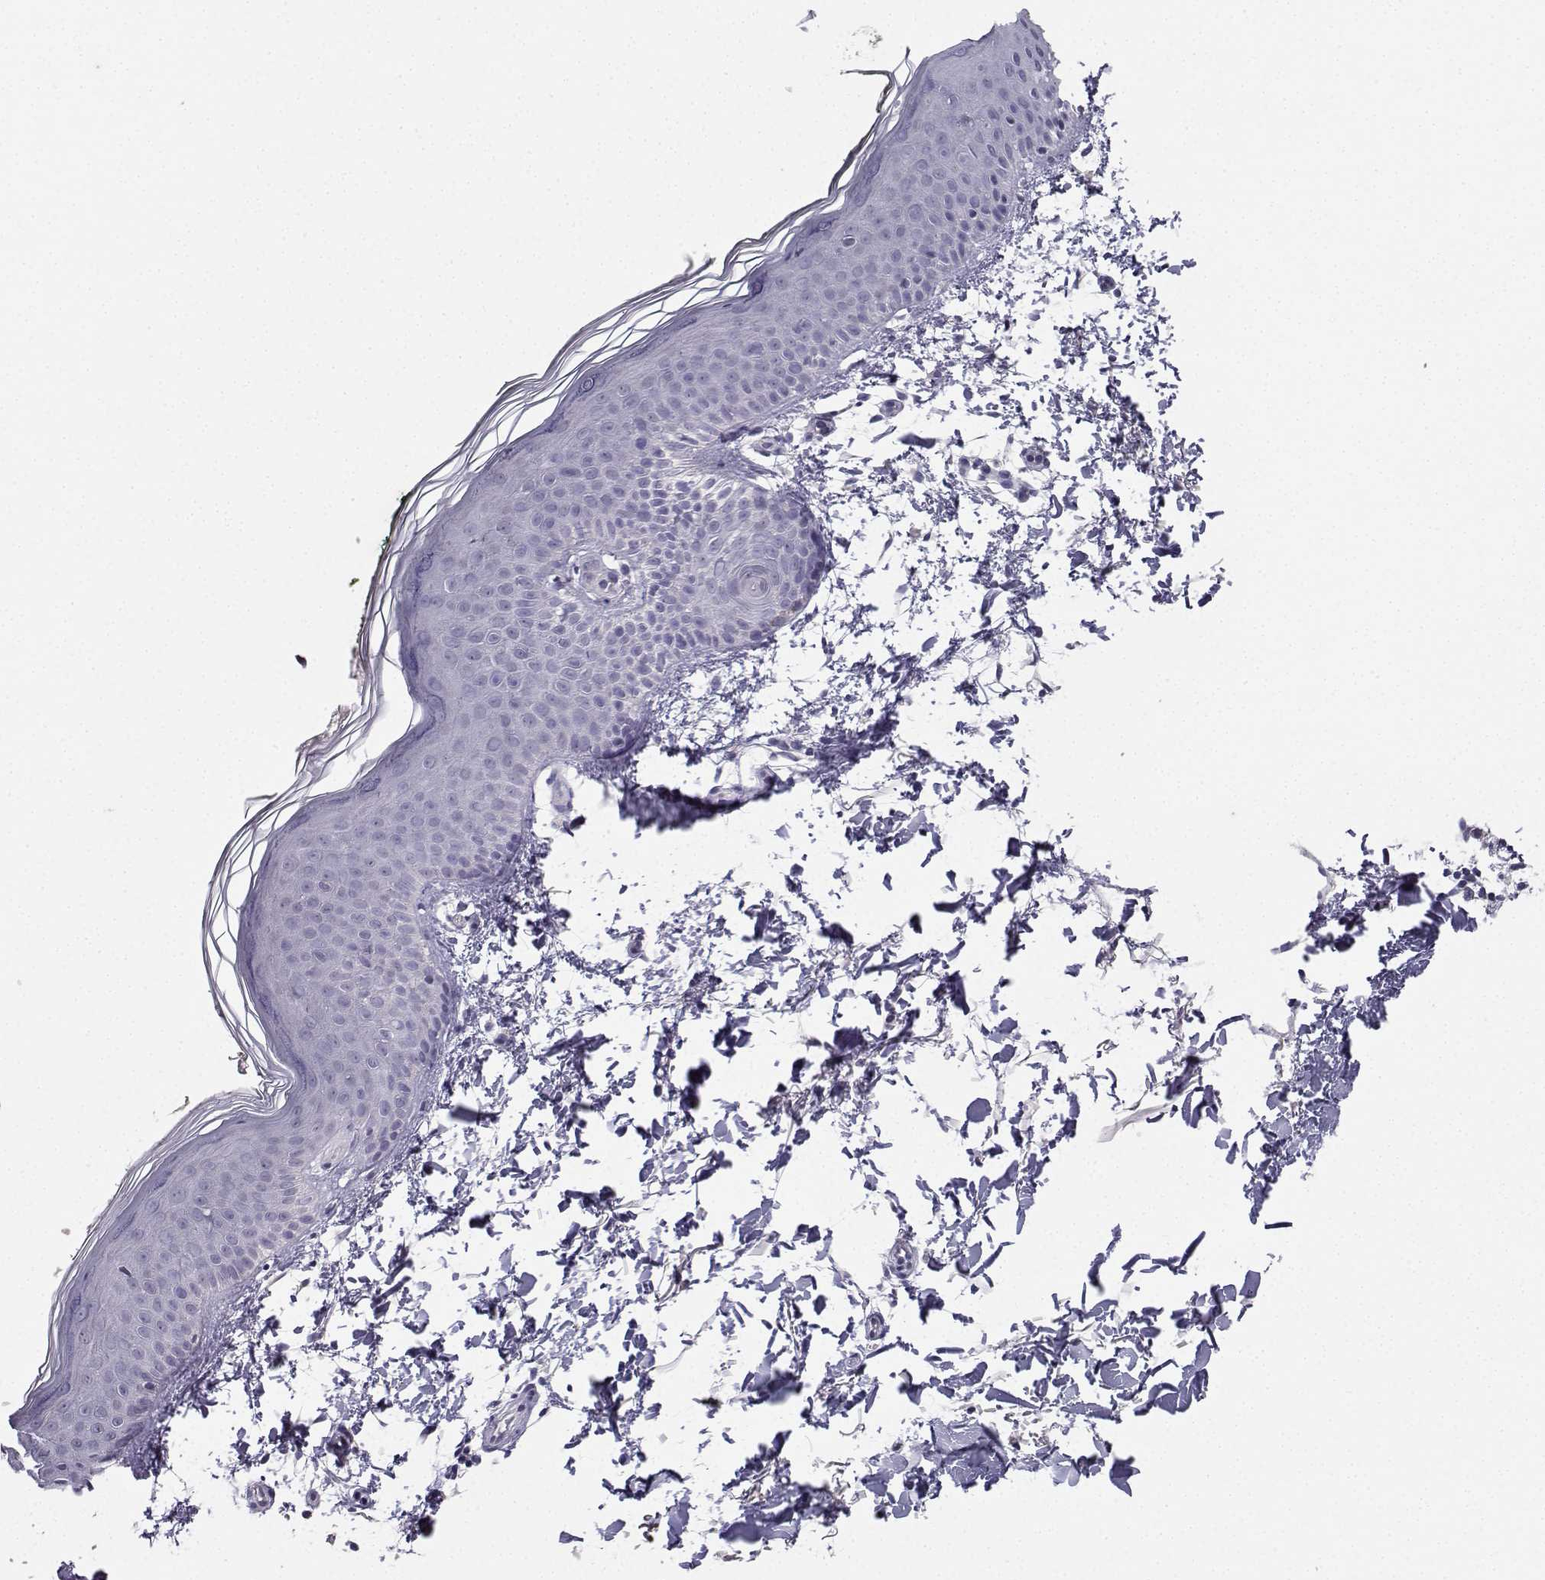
{"staining": {"intensity": "negative", "quantity": "none", "location": "none"}, "tissue": "skin", "cell_type": "Fibroblasts", "image_type": "normal", "snomed": [{"axis": "morphology", "description": "Normal tissue, NOS"}, {"axis": "topography", "description": "Skin"}], "caption": "High magnification brightfield microscopy of unremarkable skin stained with DAB (brown) and counterstained with hematoxylin (blue): fibroblasts show no significant positivity.", "gene": "CALY", "patient": {"sex": "female", "age": 62}}